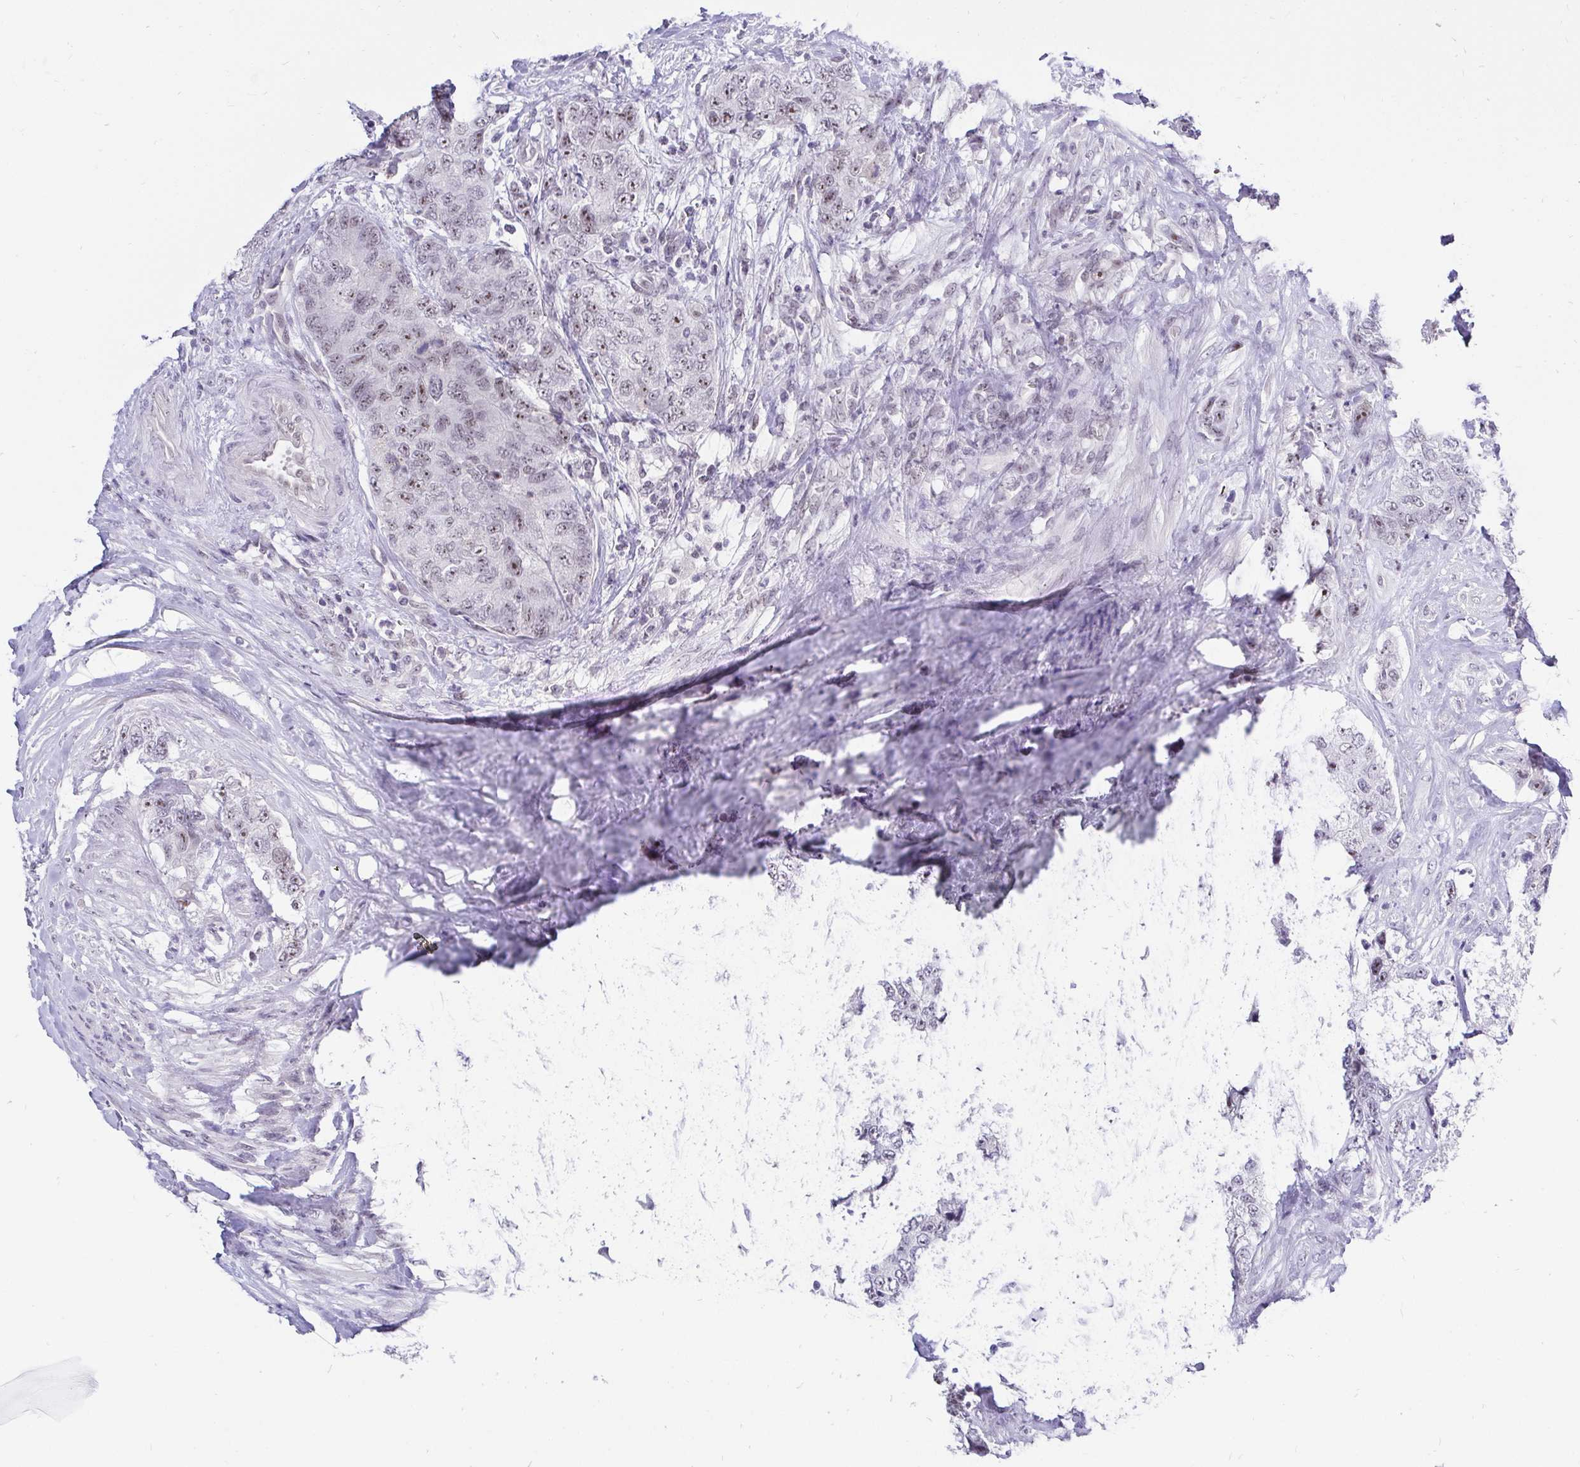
{"staining": {"intensity": "moderate", "quantity": "25%-75%", "location": "nuclear"}, "tissue": "urothelial cancer", "cell_type": "Tumor cells", "image_type": "cancer", "snomed": [{"axis": "morphology", "description": "Urothelial carcinoma, High grade"}, {"axis": "topography", "description": "Urinary bladder"}], "caption": "The image demonstrates immunohistochemical staining of high-grade urothelial carcinoma. There is moderate nuclear staining is identified in approximately 25%-75% of tumor cells. The protein is stained brown, and the nuclei are stained in blue (DAB (3,3'-diaminobenzidine) IHC with brightfield microscopy, high magnification).", "gene": "ZNF860", "patient": {"sex": "female", "age": 78}}